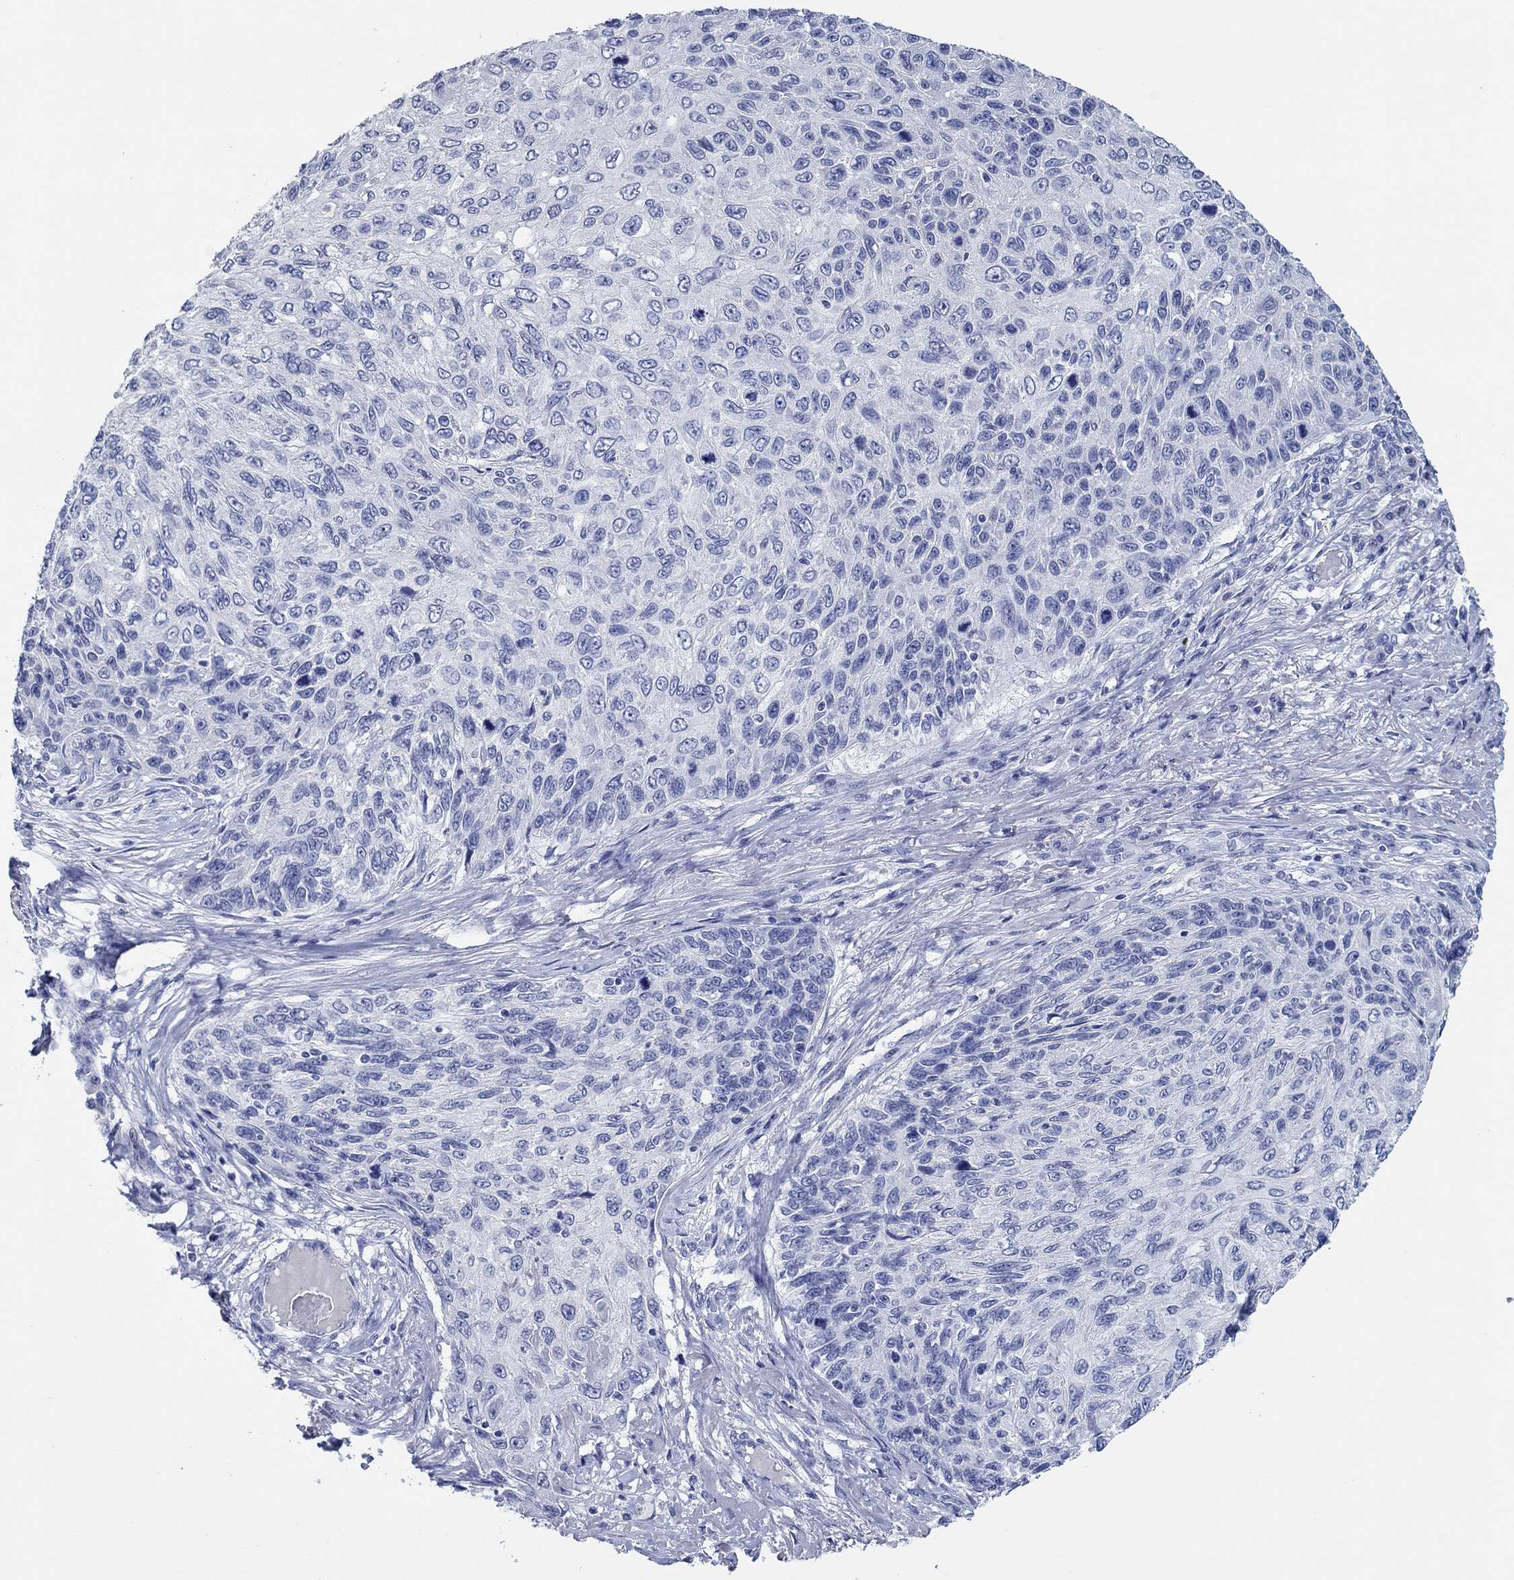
{"staining": {"intensity": "negative", "quantity": "none", "location": "none"}, "tissue": "skin cancer", "cell_type": "Tumor cells", "image_type": "cancer", "snomed": [{"axis": "morphology", "description": "Squamous cell carcinoma, NOS"}, {"axis": "topography", "description": "Skin"}], "caption": "This is a image of immunohistochemistry (IHC) staining of skin cancer (squamous cell carcinoma), which shows no staining in tumor cells. (Immunohistochemistry, brightfield microscopy, high magnification).", "gene": "POU5F1", "patient": {"sex": "male", "age": 92}}